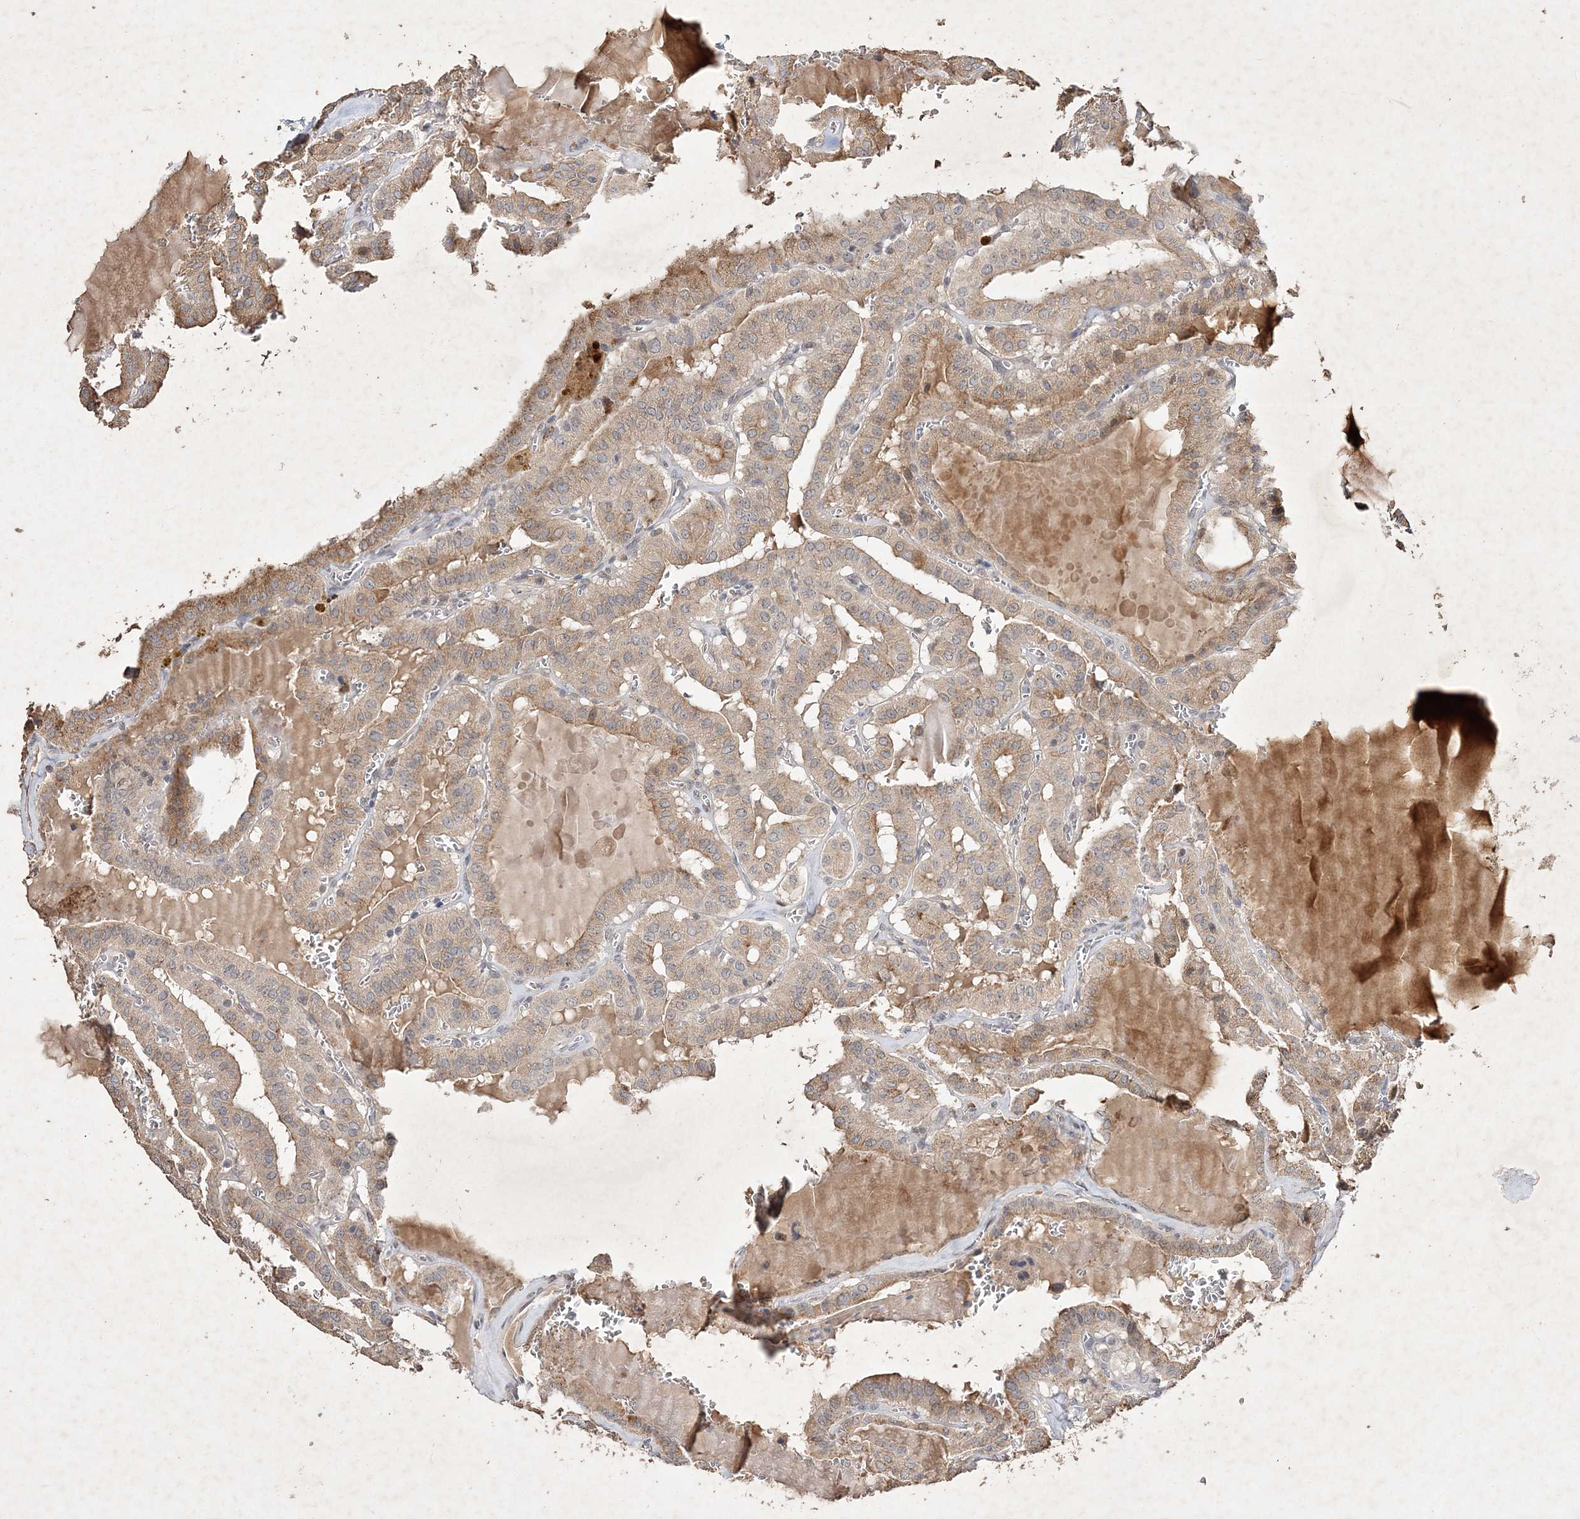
{"staining": {"intensity": "moderate", "quantity": "25%-75%", "location": "cytoplasmic/membranous"}, "tissue": "thyroid cancer", "cell_type": "Tumor cells", "image_type": "cancer", "snomed": [{"axis": "morphology", "description": "Papillary adenocarcinoma, NOS"}, {"axis": "topography", "description": "Thyroid gland"}], "caption": "There is medium levels of moderate cytoplasmic/membranous staining in tumor cells of thyroid papillary adenocarcinoma, as demonstrated by immunohistochemical staining (brown color).", "gene": "C3orf38", "patient": {"sex": "male", "age": 52}}